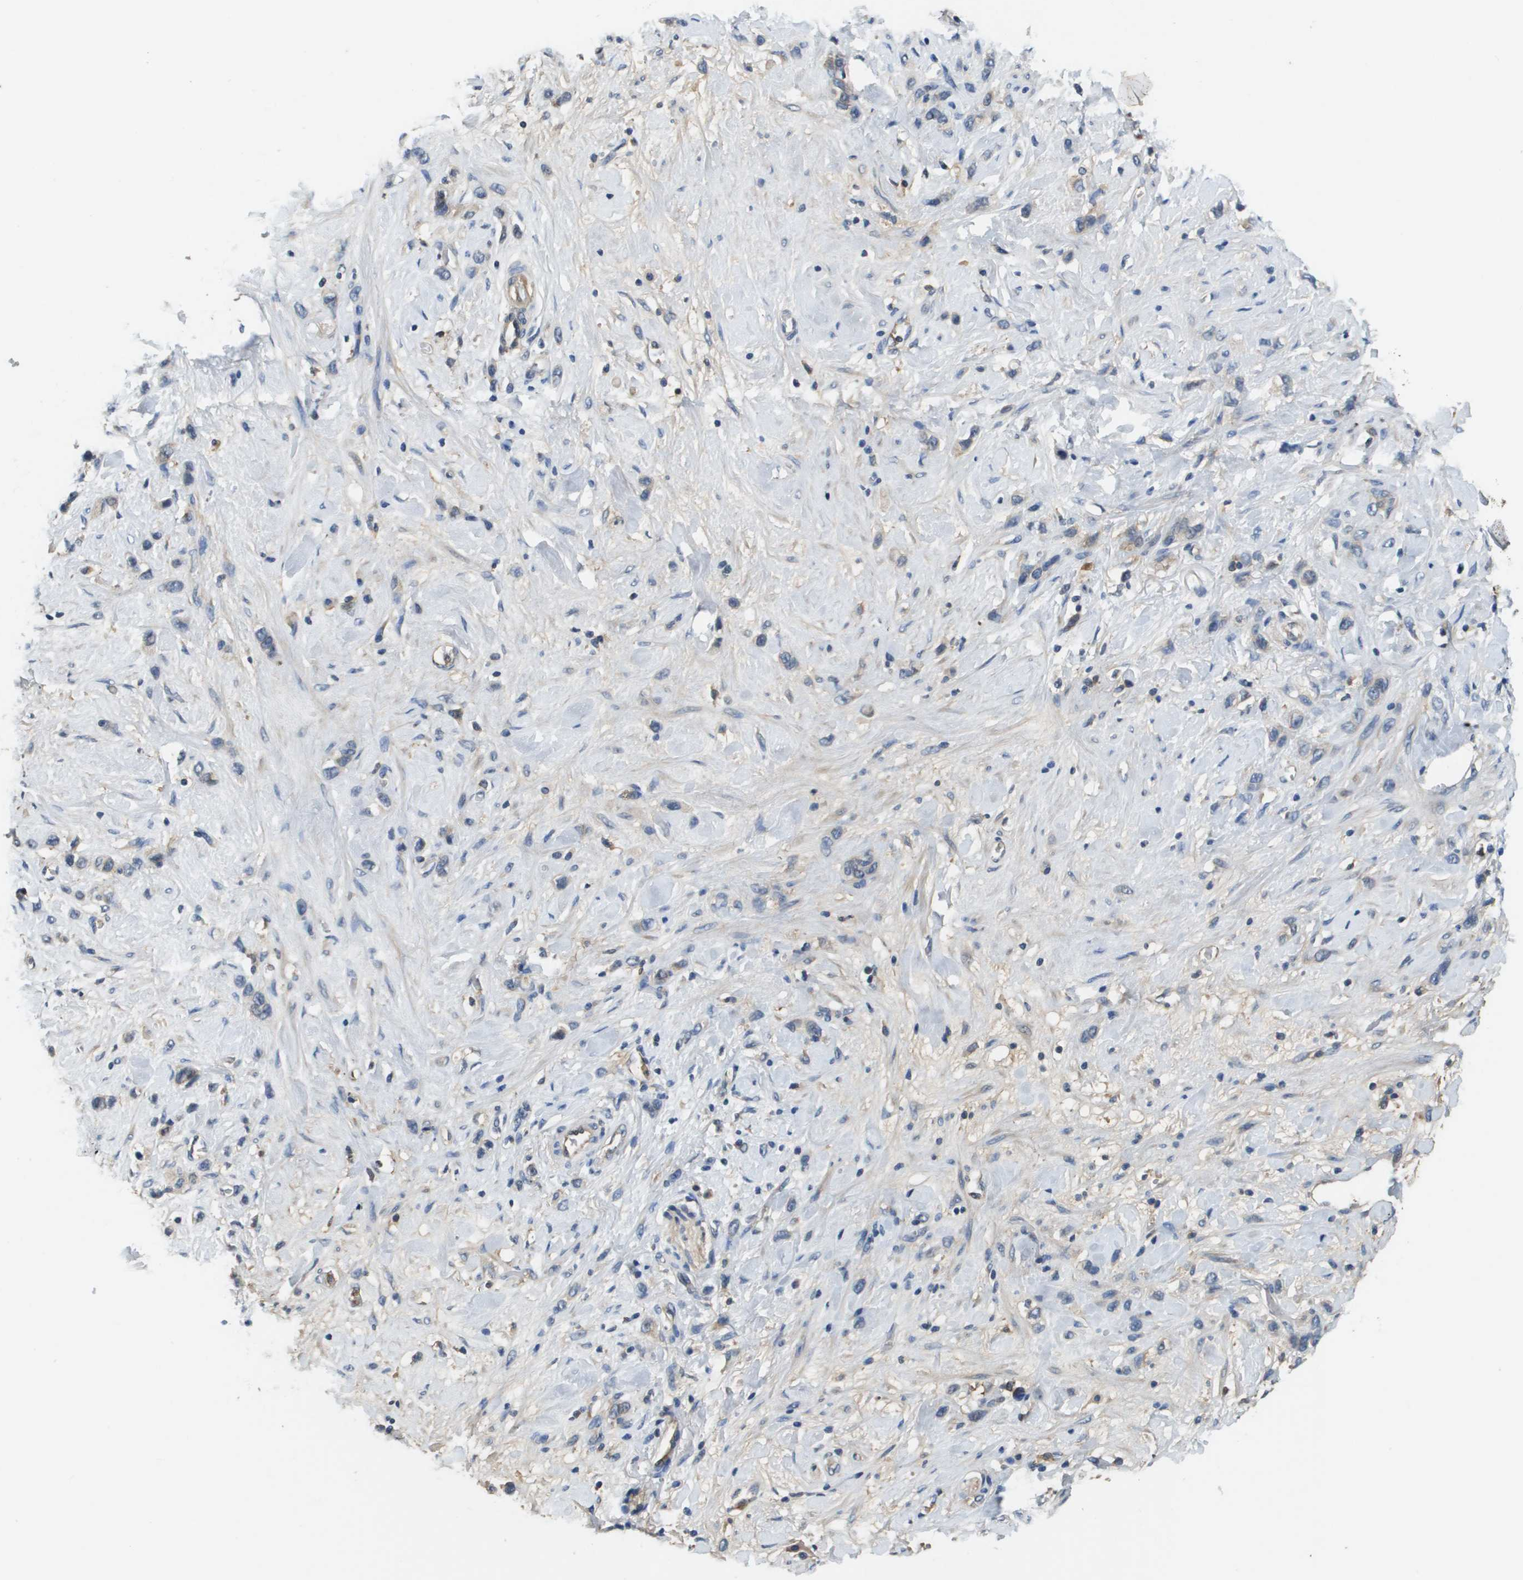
{"staining": {"intensity": "negative", "quantity": "none", "location": "none"}, "tissue": "stomach cancer", "cell_type": "Tumor cells", "image_type": "cancer", "snomed": [{"axis": "morphology", "description": "Adenocarcinoma, NOS"}, {"axis": "morphology", "description": "Adenocarcinoma, High grade"}, {"axis": "topography", "description": "Stomach, upper"}, {"axis": "topography", "description": "Stomach, lower"}], "caption": "IHC of human stomach cancer (adenocarcinoma (high-grade)) displays no positivity in tumor cells.", "gene": "SLC16A3", "patient": {"sex": "female", "age": 65}}